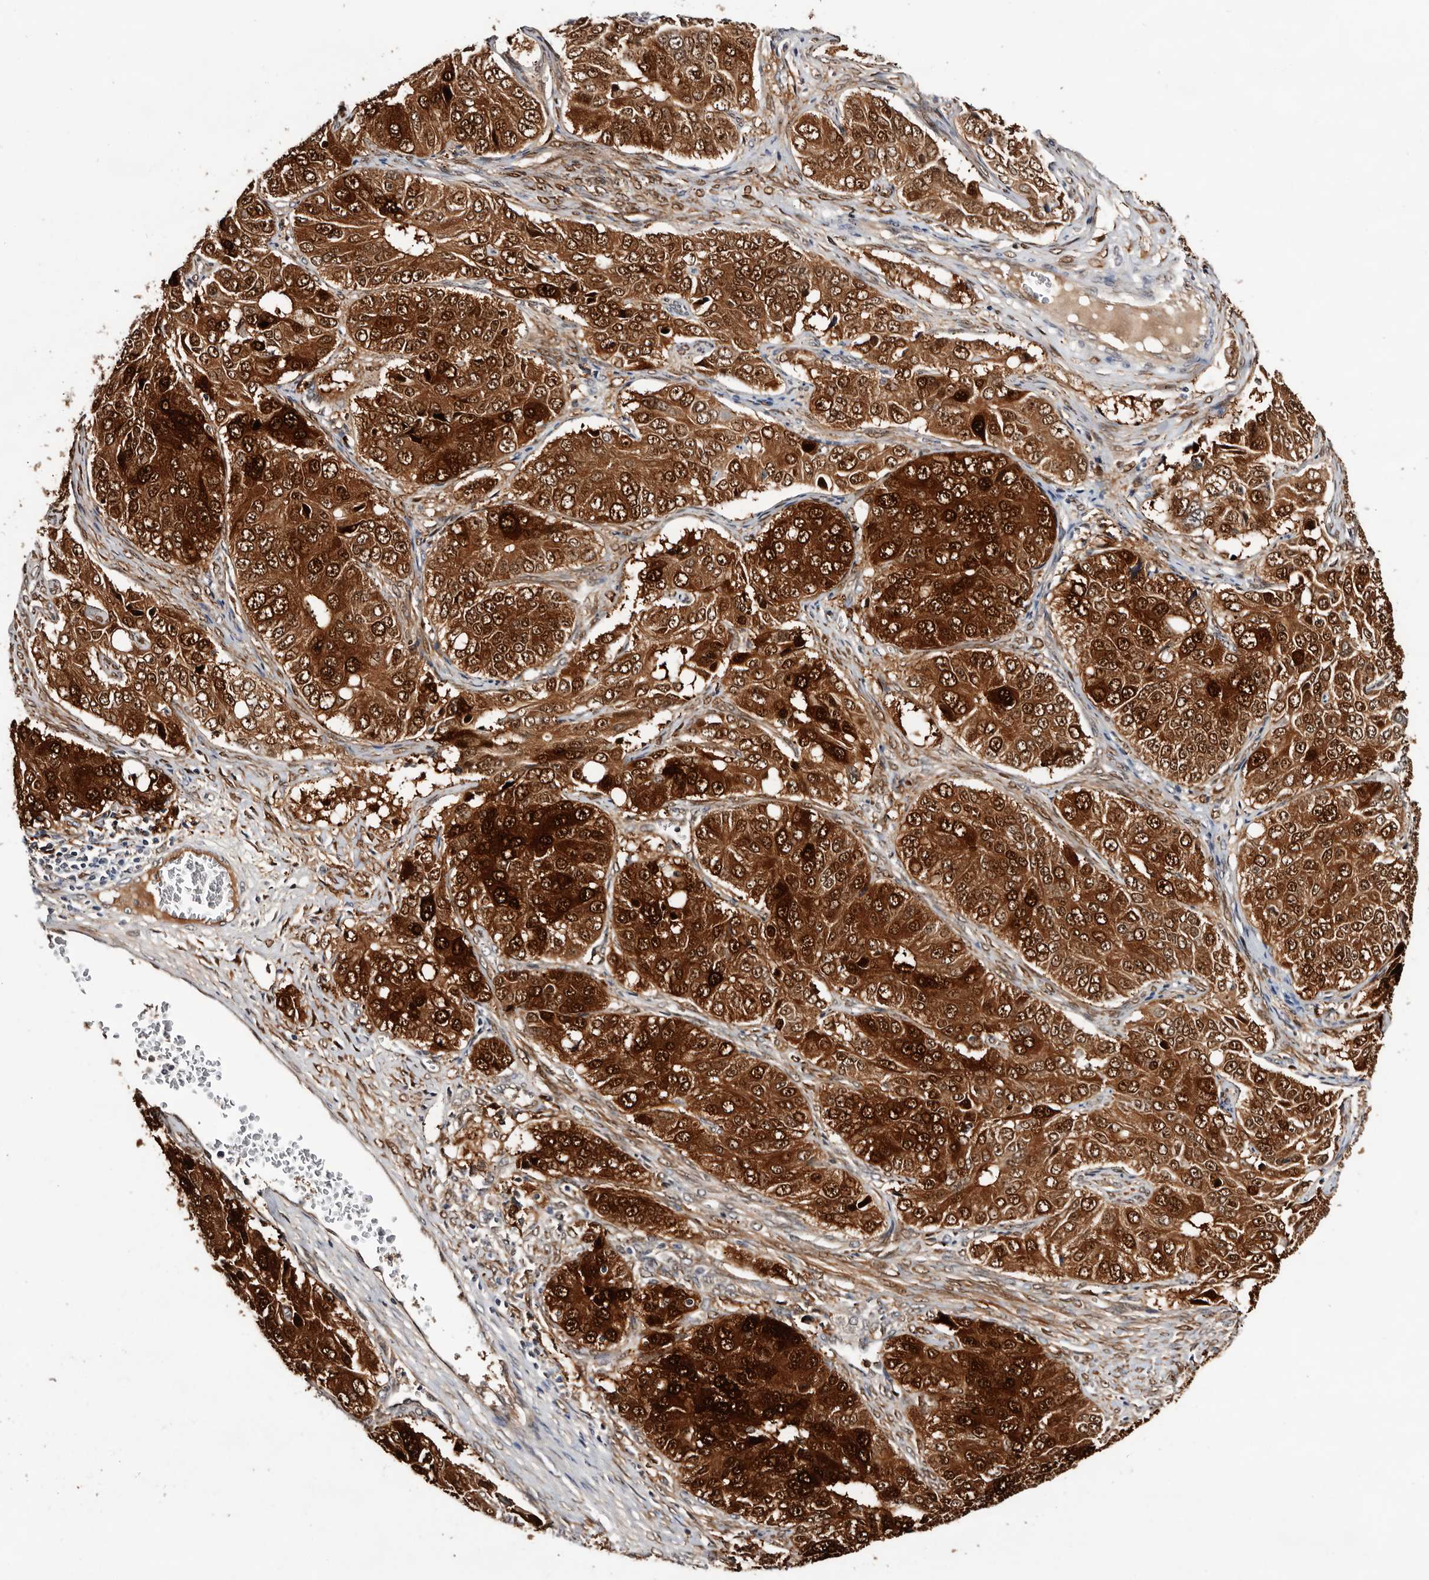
{"staining": {"intensity": "strong", "quantity": ">75%", "location": "cytoplasmic/membranous,nuclear"}, "tissue": "ovarian cancer", "cell_type": "Tumor cells", "image_type": "cancer", "snomed": [{"axis": "morphology", "description": "Carcinoma, endometroid"}, {"axis": "topography", "description": "Ovary"}], "caption": "Brown immunohistochemical staining in human ovarian cancer demonstrates strong cytoplasmic/membranous and nuclear expression in approximately >75% of tumor cells. (IHC, brightfield microscopy, high magnification).", "gene": "TP53I3", "patient": {"sex": "female", "age": 51}}